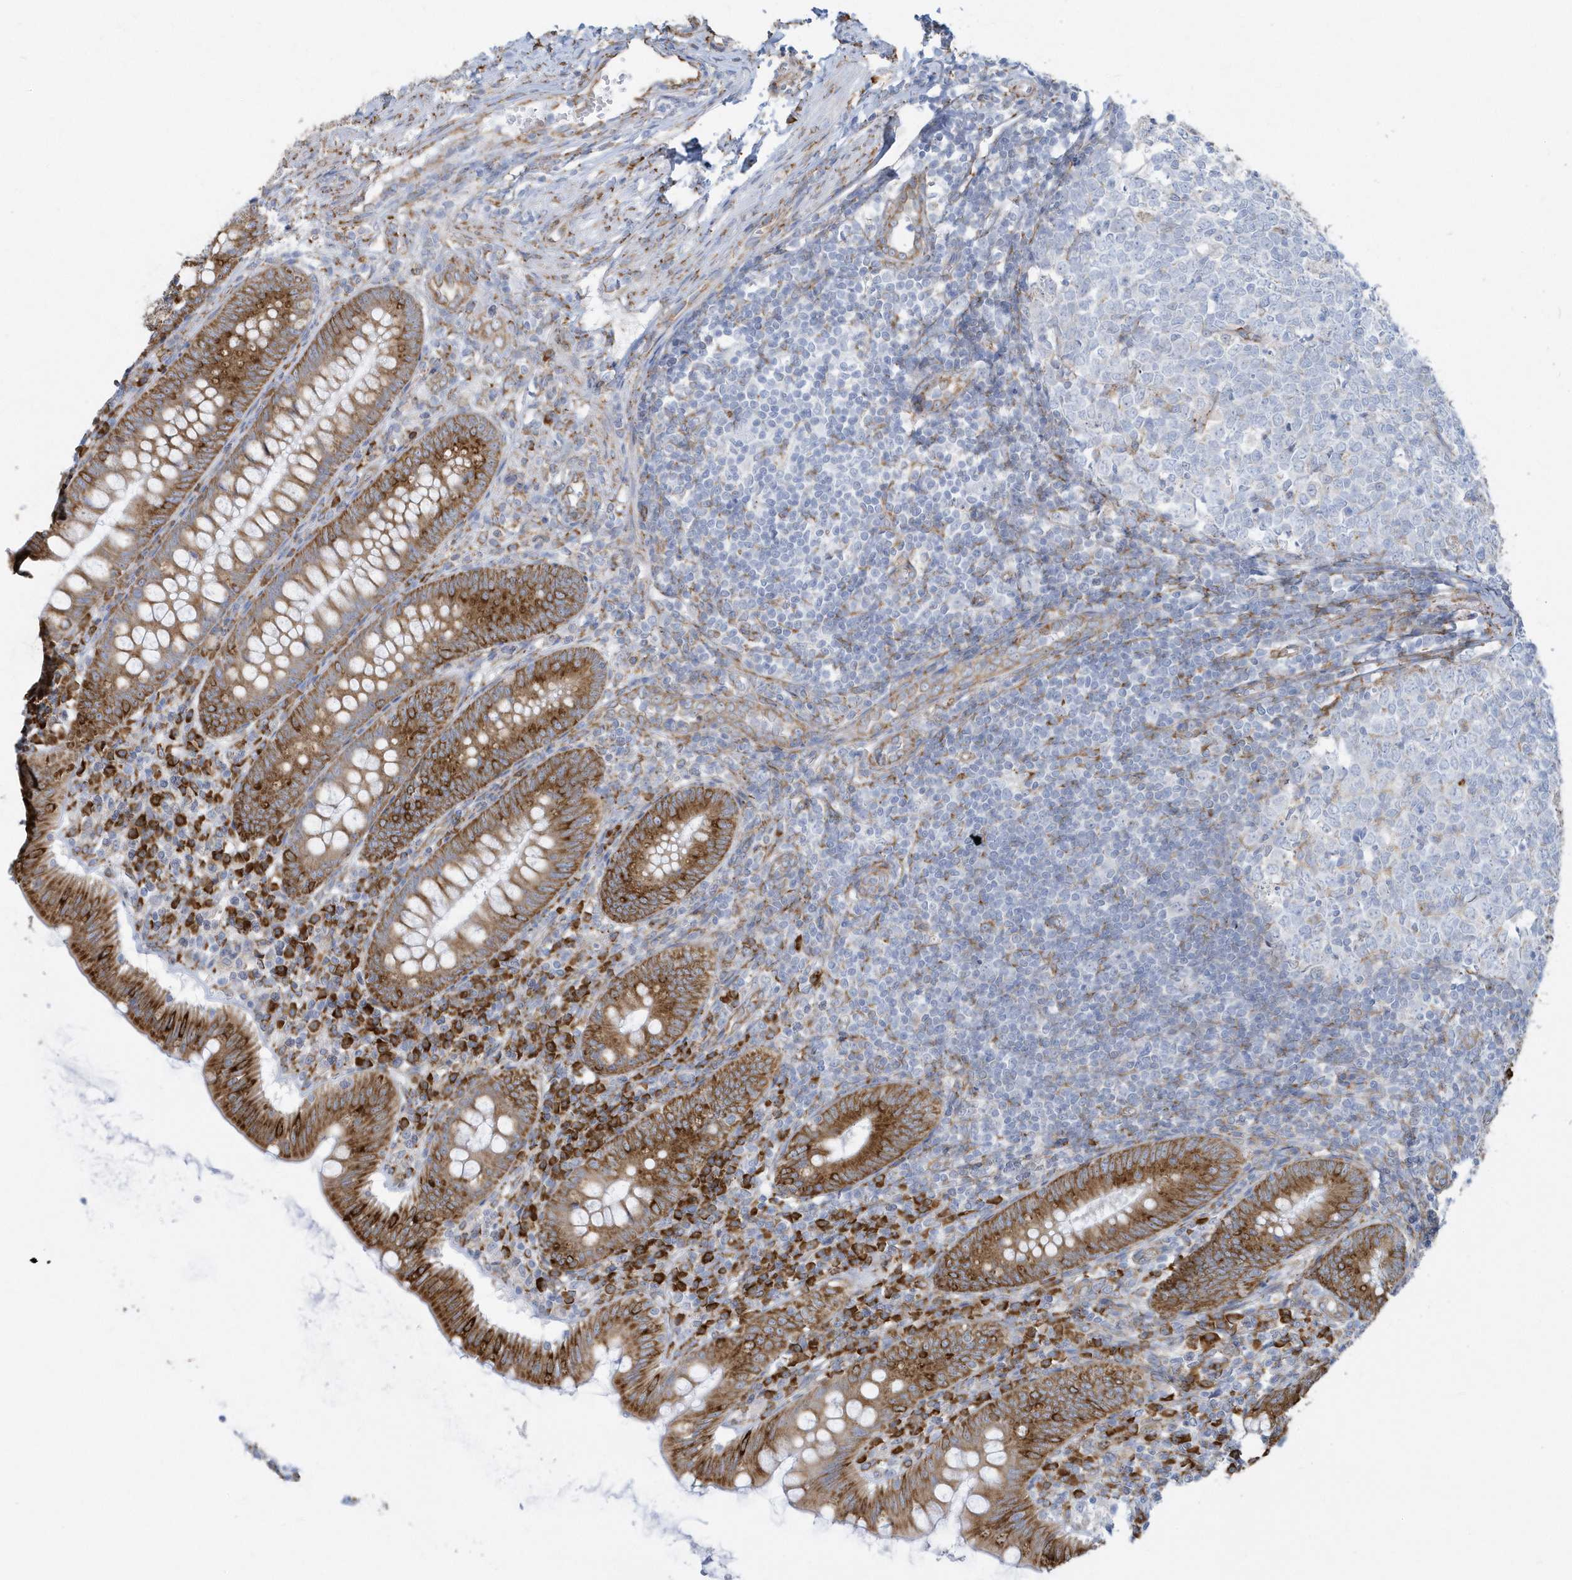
{"staining": {"intensity": "moderate", "quantity": ">75%", "location": "cytoplasmic/membranous"}, "tissue": "appendix", "cell_type": "Glandular cells", "image_type": "normal", "snomed": [{"axis": "morphology", "description": "Normal tissue, NOS"}, {"axis": "topography", "description": "Appendix"}], "caption": "Human appendix stained for a protein (brown) reveals moderate cytoplasmic/membranous positive expression in approximately >75% of glandular cells.", "gene": "DCAF1", "patient": {"sex": "male", "age": 14}}